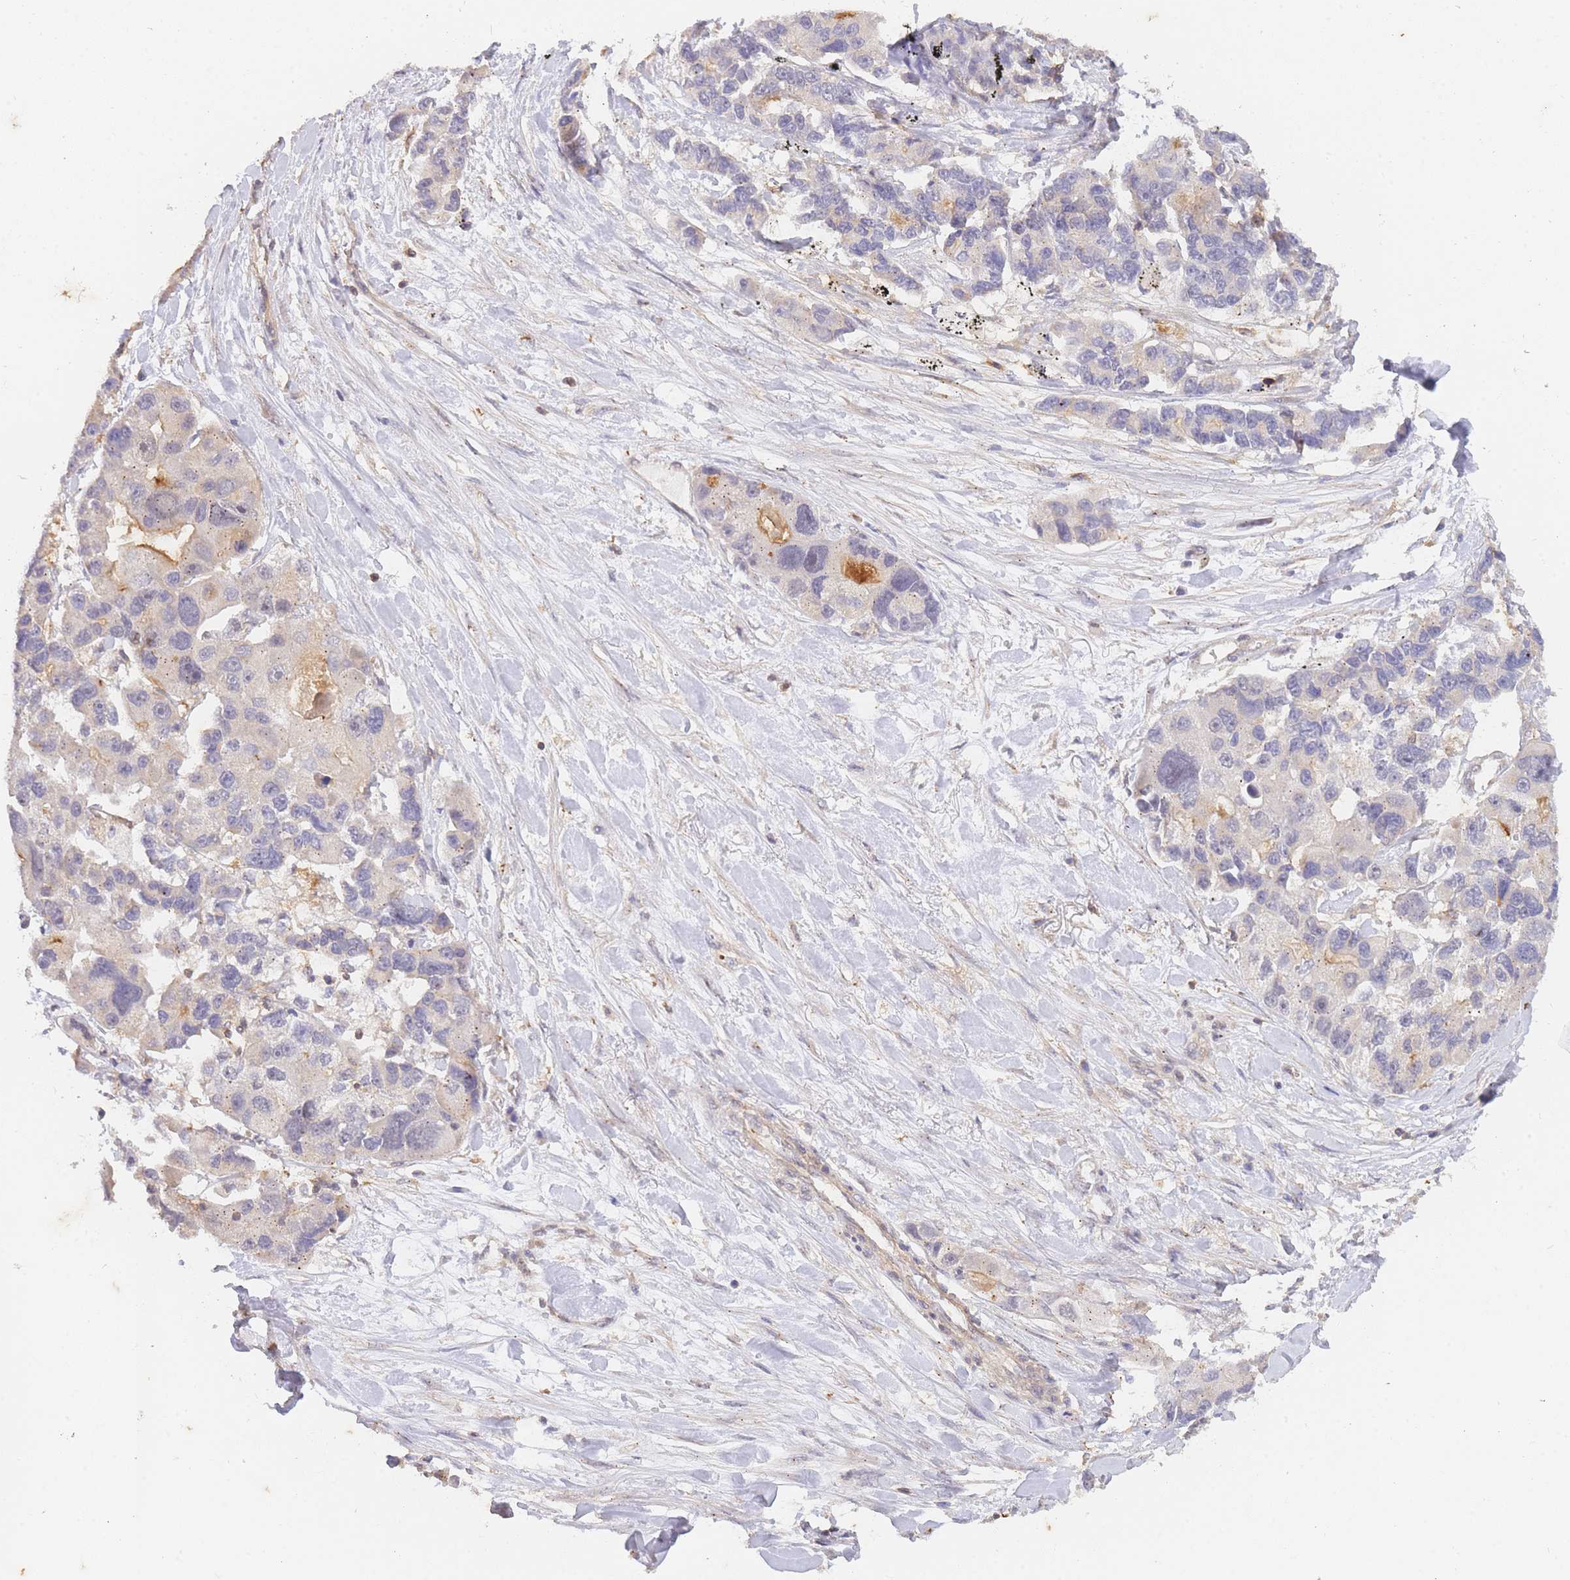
{"staining": {"intensity": "weak", "quantity": "<25%", "location": "cytoplasmic/membranous"}, "tissue": "lung cancer", "cell_type": "Tumor cells", "image_type": "cancer", "snomed": [{"axis": "morphology", "description": "Adenocarcinoma, NOS"}, {"axis": "topography", "description": "Lung"}], "caption": "This micrograph is of lung cancer (adenocarcinoma) stained with IHC to label a protein in brown with the nuclei are counter-stained blue. There is no expression in tumor cells.", "gene": "ST8SIA4", "patient": {"sex": "female", "age": 54}}